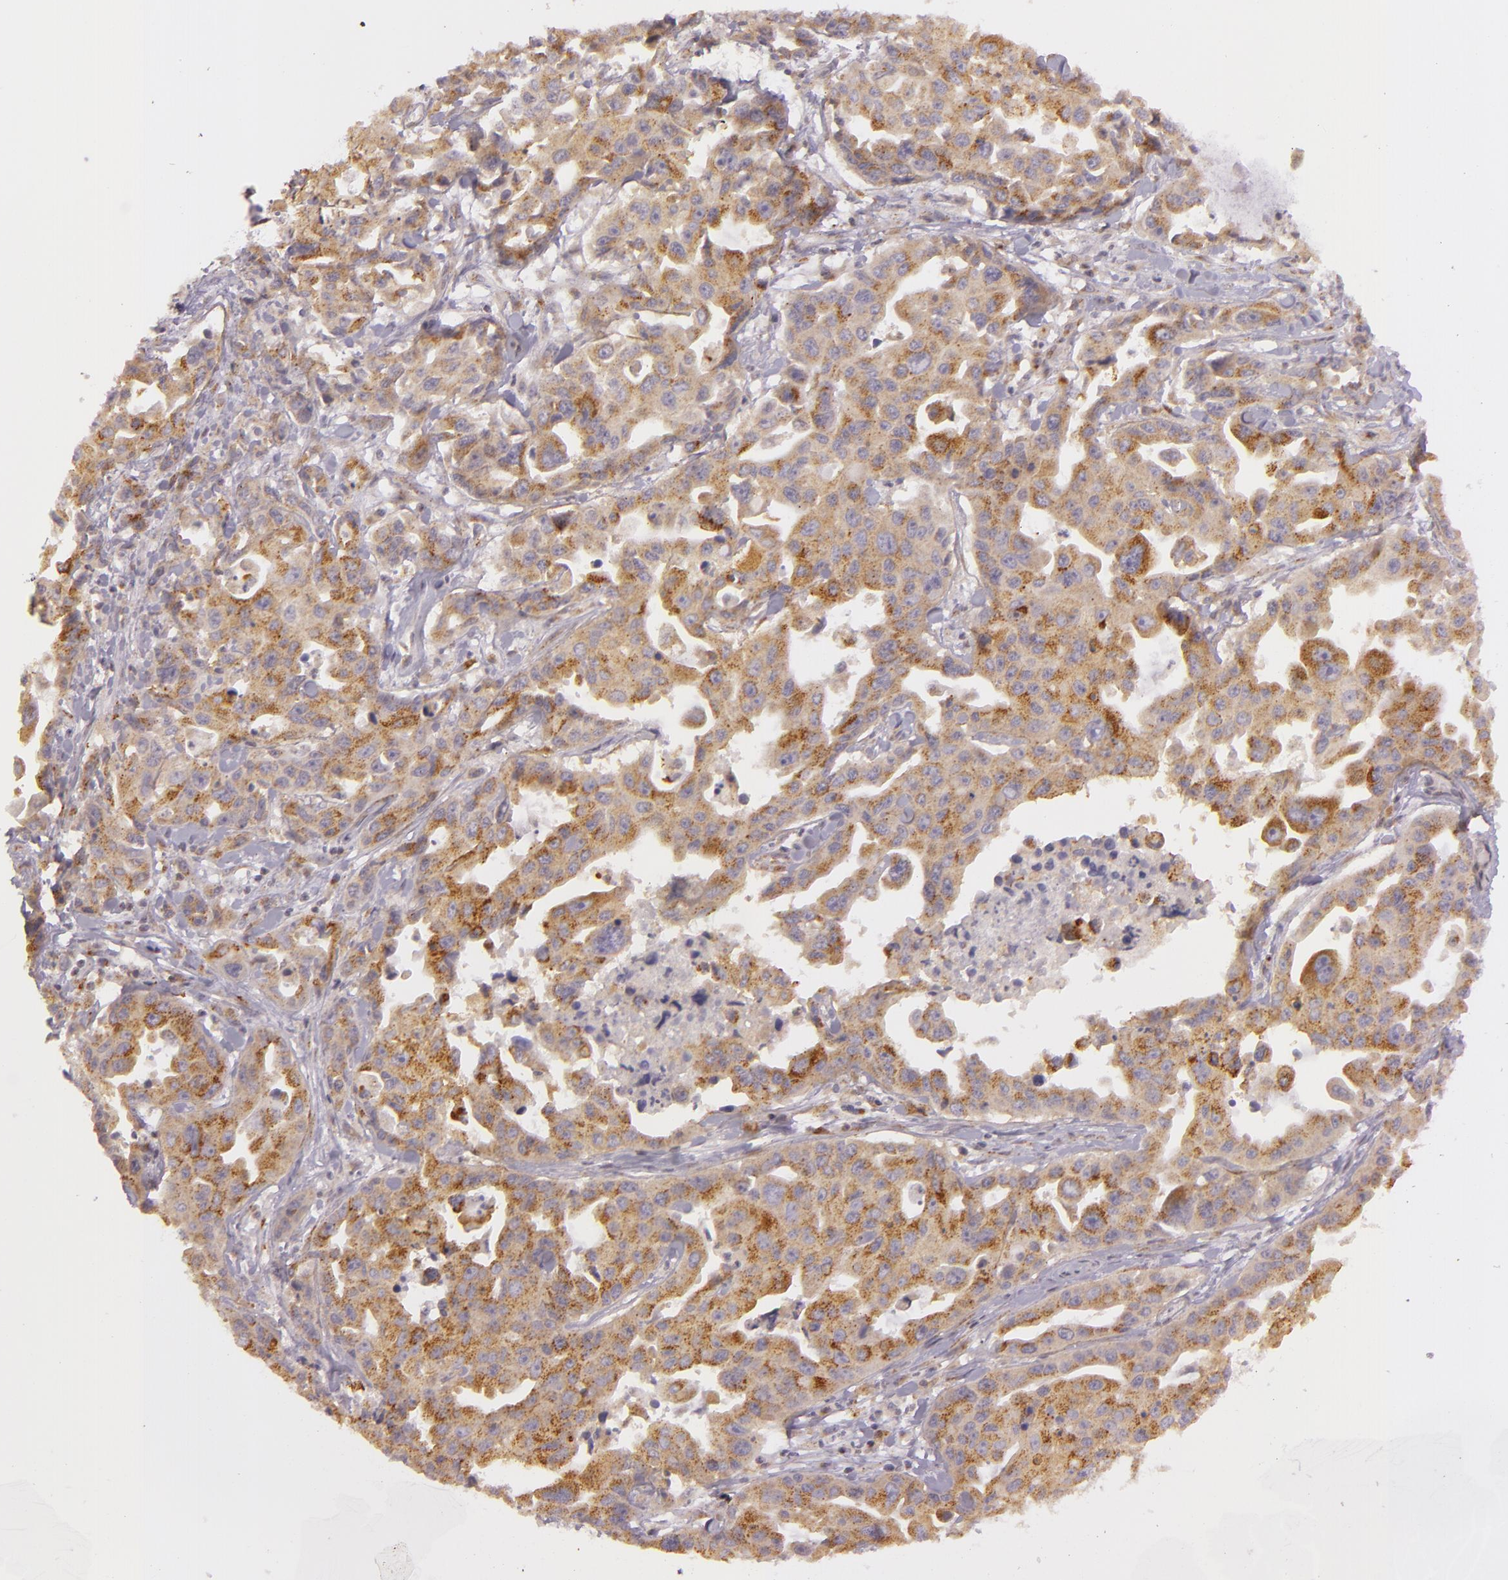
{"staining": {"intensity": "moderate", "quantity": ">75%", "location": "cytoplasmic/membranous"}, "tissue": "lung cancer", "cell_type": "Tumor cells", "image_type": "cancer", "snomed": [{"axis": "morphology", "description": "Adenocarcinoma, NOS"}, {"axis": "topography", "description": "Lung"}], "caption": "DAB (3,3'-diaminobenzidine) immunohistochemical staining of lung adenocarcinoma displays moderate cytoplasmic/membranous protein positivity in approximately >75% of tumor cells.", "gene": "LGMN", "patient": {"sex": "male", "age": 64}}